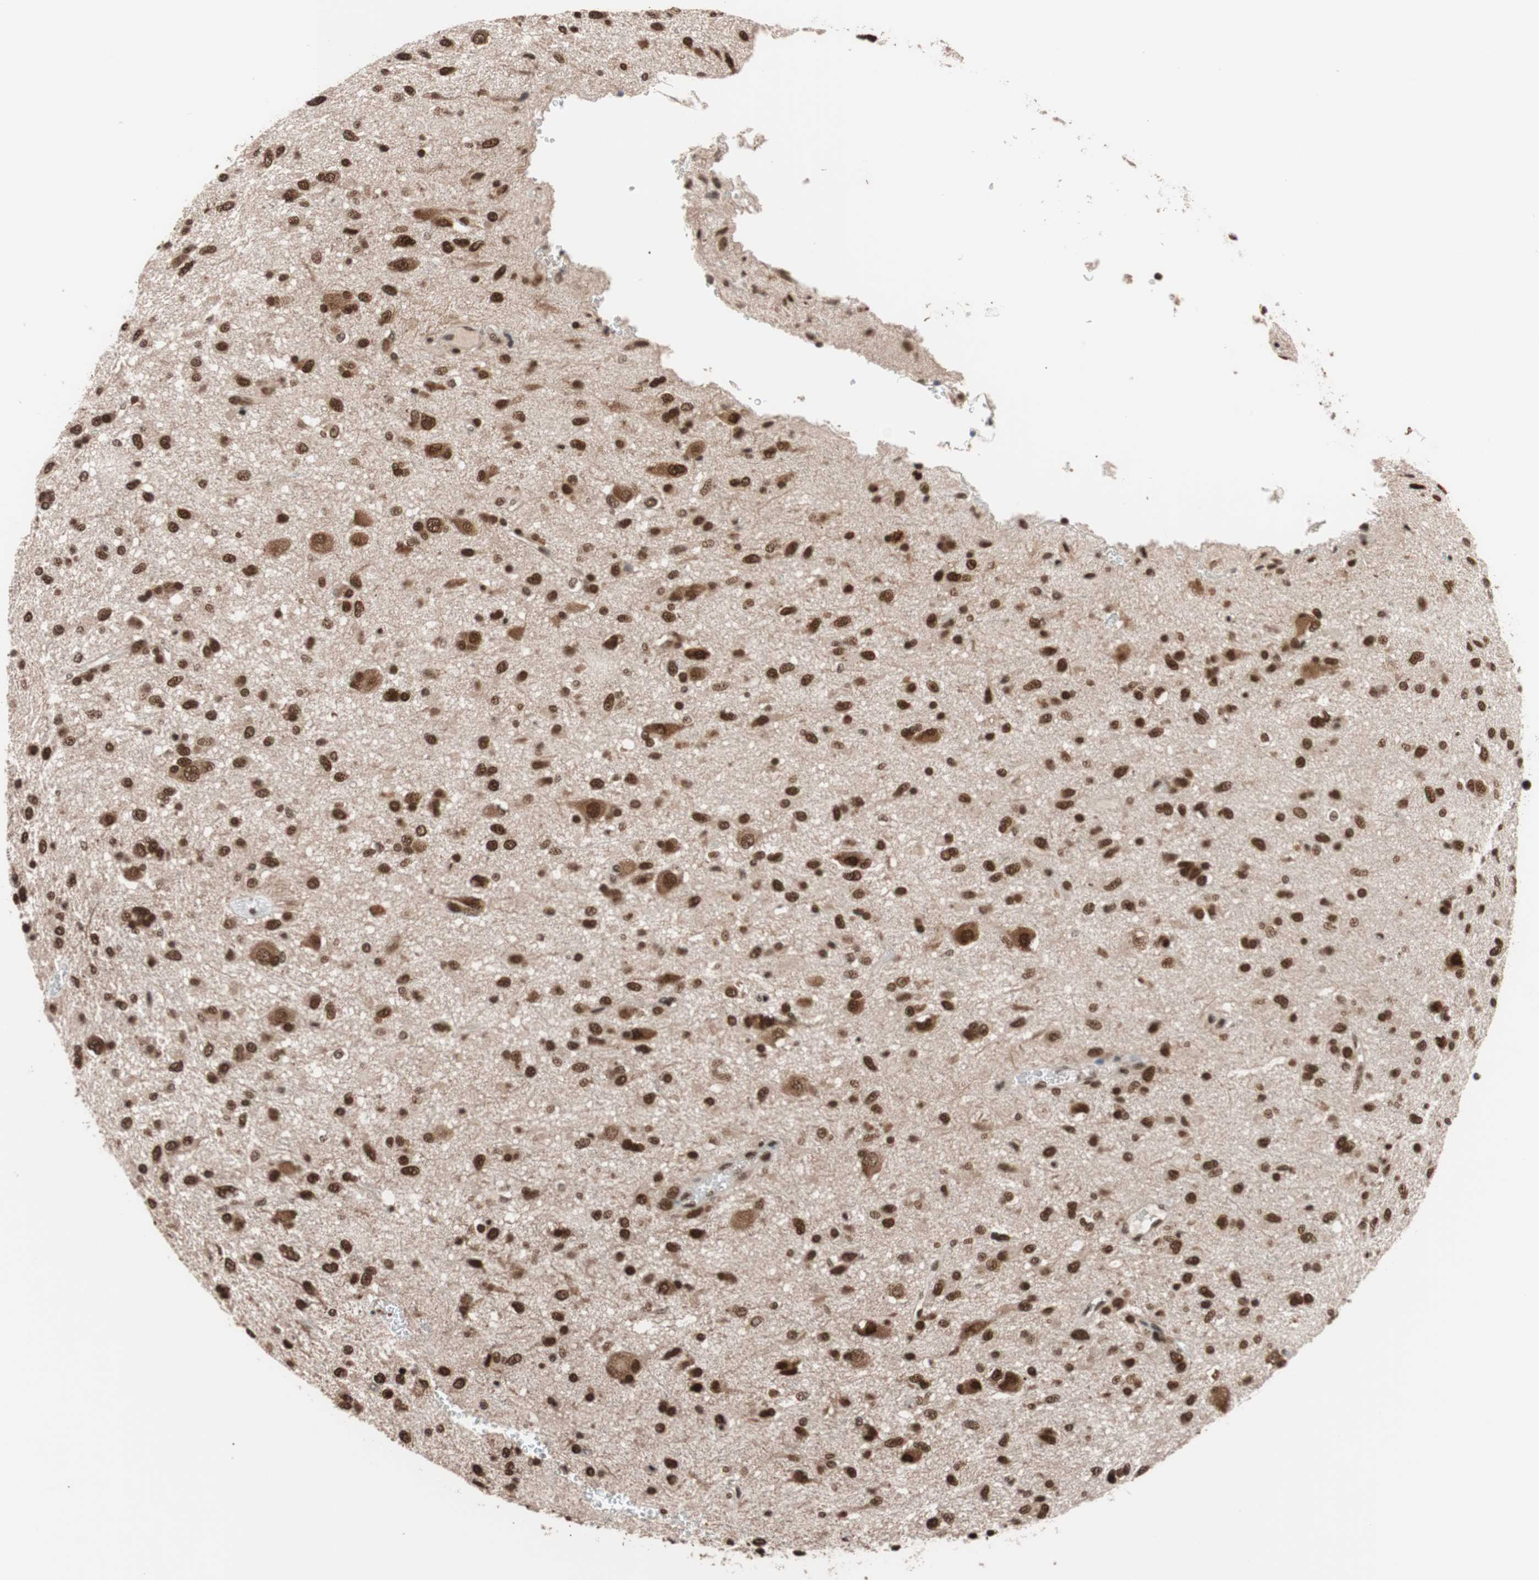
{"staining": {"intensity": "strong", "quantity": ">75%", "location": "nuclear"}, "tissue": "glioma", "cell_type": "Tumor cells", "image_type": "cancer", "snomed": [{"axis": "morphology", "description": "Glioma, malignant, Low grade"}, {"axis": "topography", "description": "Brain"}], "caption": "Glioma was stained to show a protein in brown. There is high levels of strong nuclear positivity in approximately >75% of tumor cells.", "gene": "CHAMP1", "patient": {"sex": "male", "age": 77}}